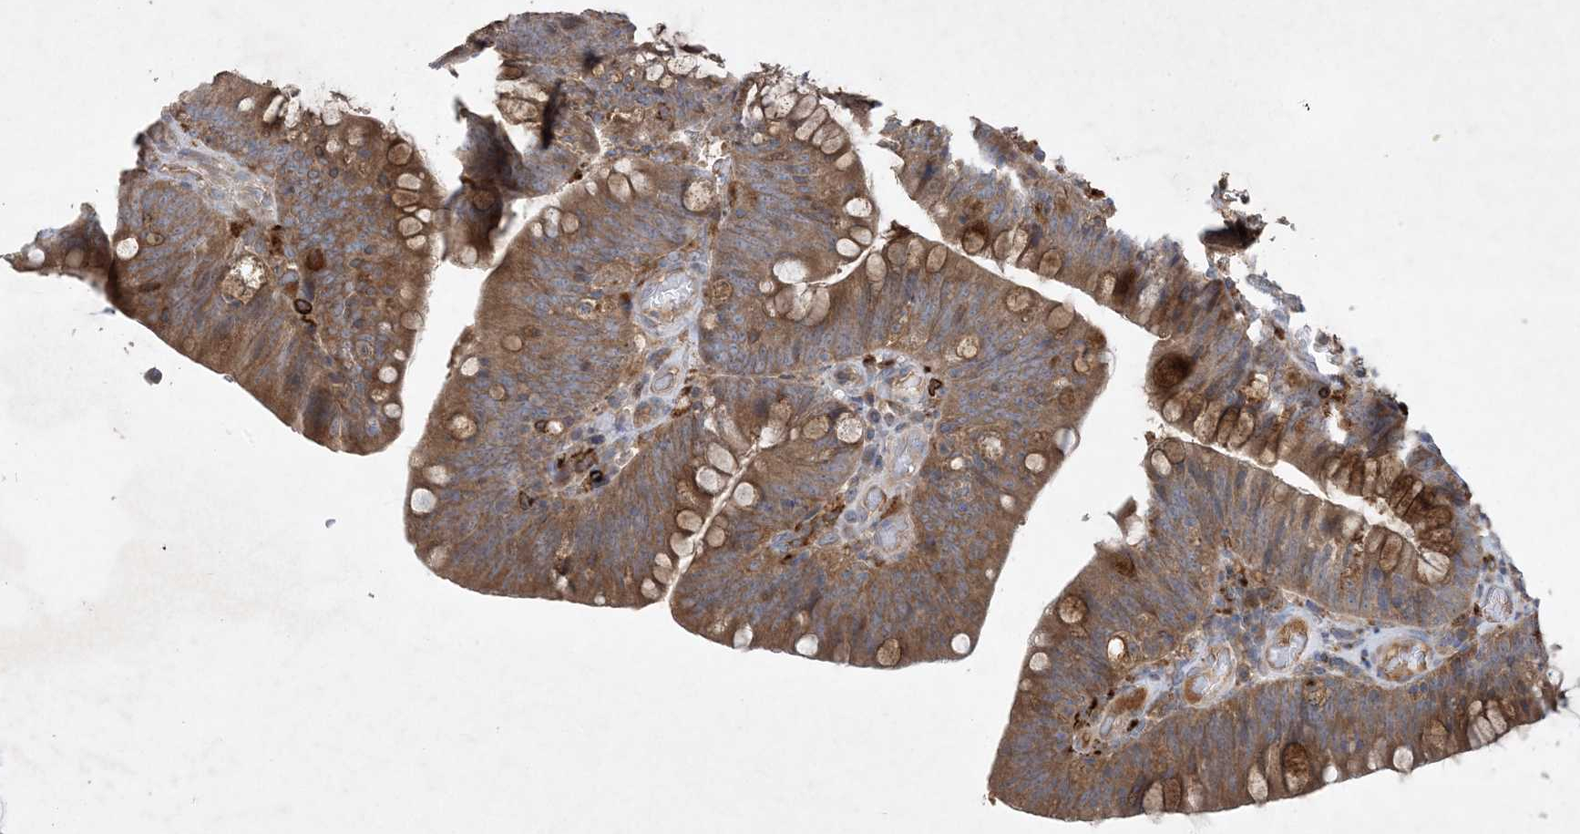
{"staining": {"intensity": "moderate", "quantity": ">75%", "location": "cytoplasmic/membranous"}, "tissue": "colorectal cancer", "cell_type": "Tumor cells", "image_type": "cancer", "snomed": [{"axis": "morphology", "description": "Normal tissue, NOS"}, {"axis": "topography", "description": "Colon"}], "caption": "The histopathology image exhibits a brown stain indicating the presence of a protein in the cytoplasmic/membranous of tumor cells in colorectal cancer. Using DAB (3,3'-diaminobenzidine) (brown) and hematoxylin (blue) stains, captured at high magnification using brightfield microscopy.", "gene": "MASP2", "patient": {"sex": "female", "age": 82}}